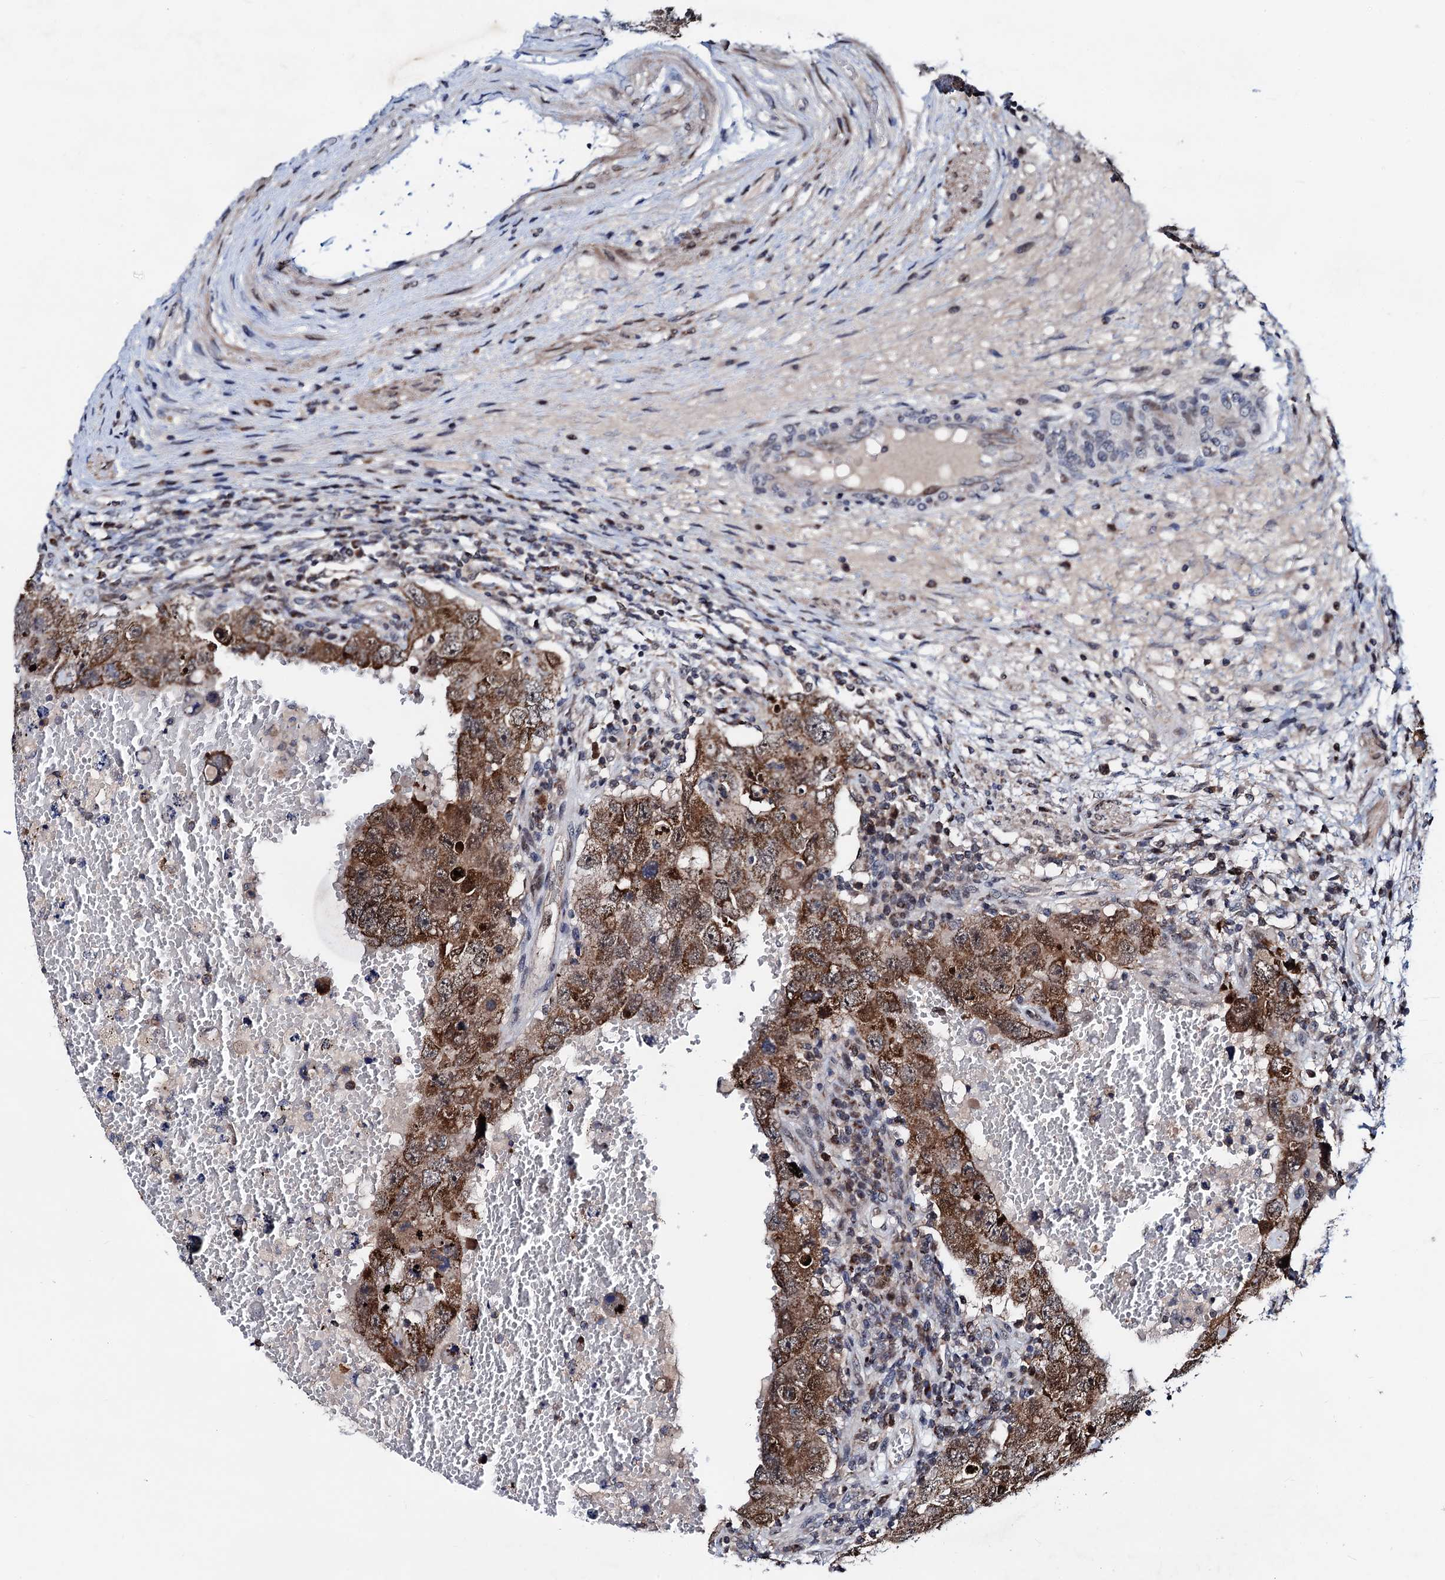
{"staining": {"intensity": "moderate", "quantity": ">75%", "location": "cytoplasmic/membranous"}, "tissue": "testis cancer", "cell_type": "Tumor cells", "image_type": "cancer", "snomed": [{"axis": "morphology", "description": "Carcinoma, Embryonal, NOS"}, {"axis": "topography", "description": "Testis"}], "caption": "Immunohistochemical staining of human embryonal carcinoma (testis) reveals medium levels of moderate cytoplasmic/membranous staining in approximately >75% of tumor cells.", "gene": "COA4", "patient": {"sex": "male", "age": 26}}